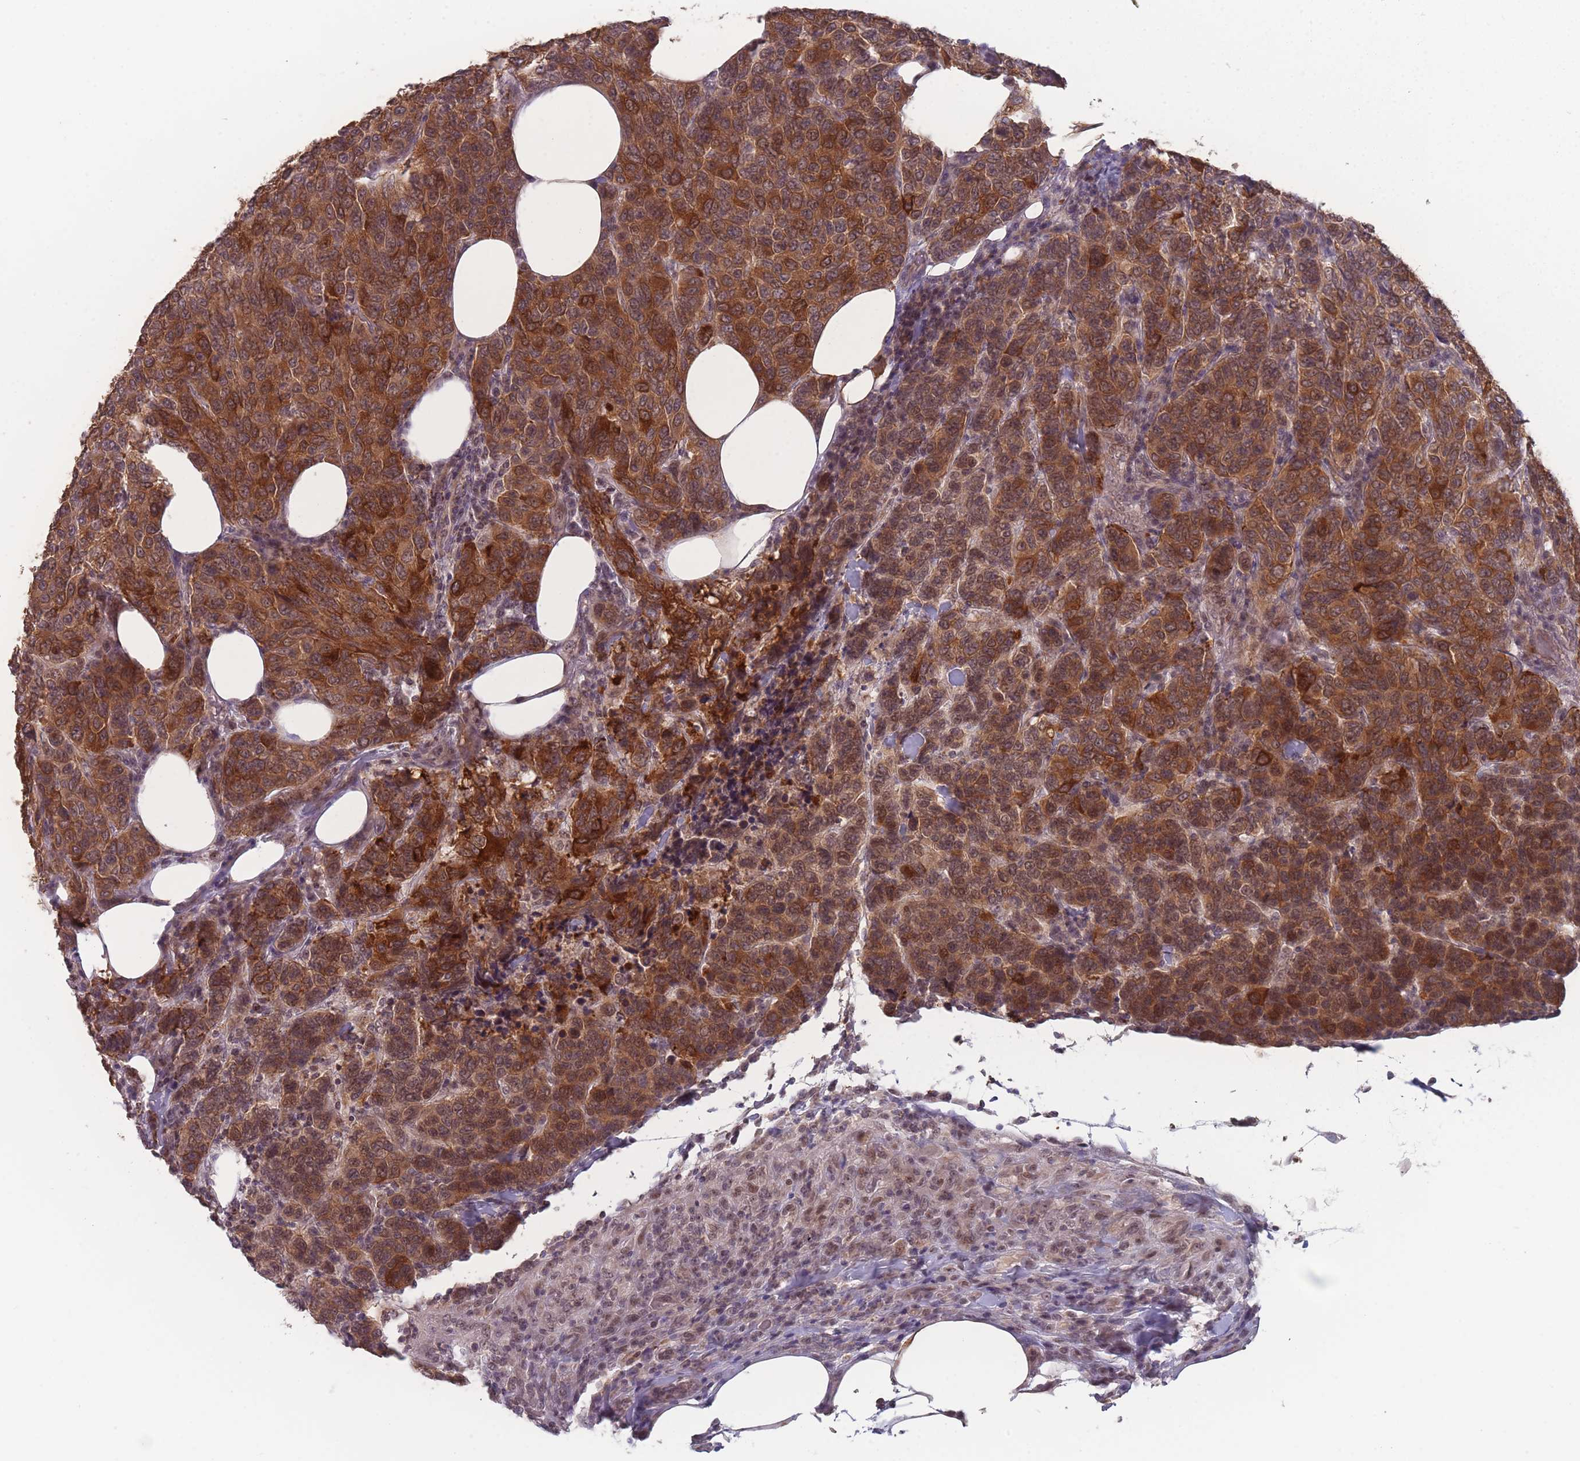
{"staining": {"intensity": "strong", "quantity": ">75%", "location": "cytoplasmic/membranous,nuclear"}, "tissue": "breast cancer", "cell_type": "Tumor cells", "image_type": "cancer", "snomed": [{"axis": "morphology", "description": "Duct carcinoma"}, {"axis": "topography", "description": "Breast"}], "caption": "This photomicrograph displays breast infiltrating ductal carcinoma stained with IHC to label a protein in brown. The cytoplasmic/membranous and nuclear of tumor cells show strong positivity for the protein. Nuclei are counter-stained blue.", "gene": "TMEM232", "patient": {"sex": "female", "age": 55}}